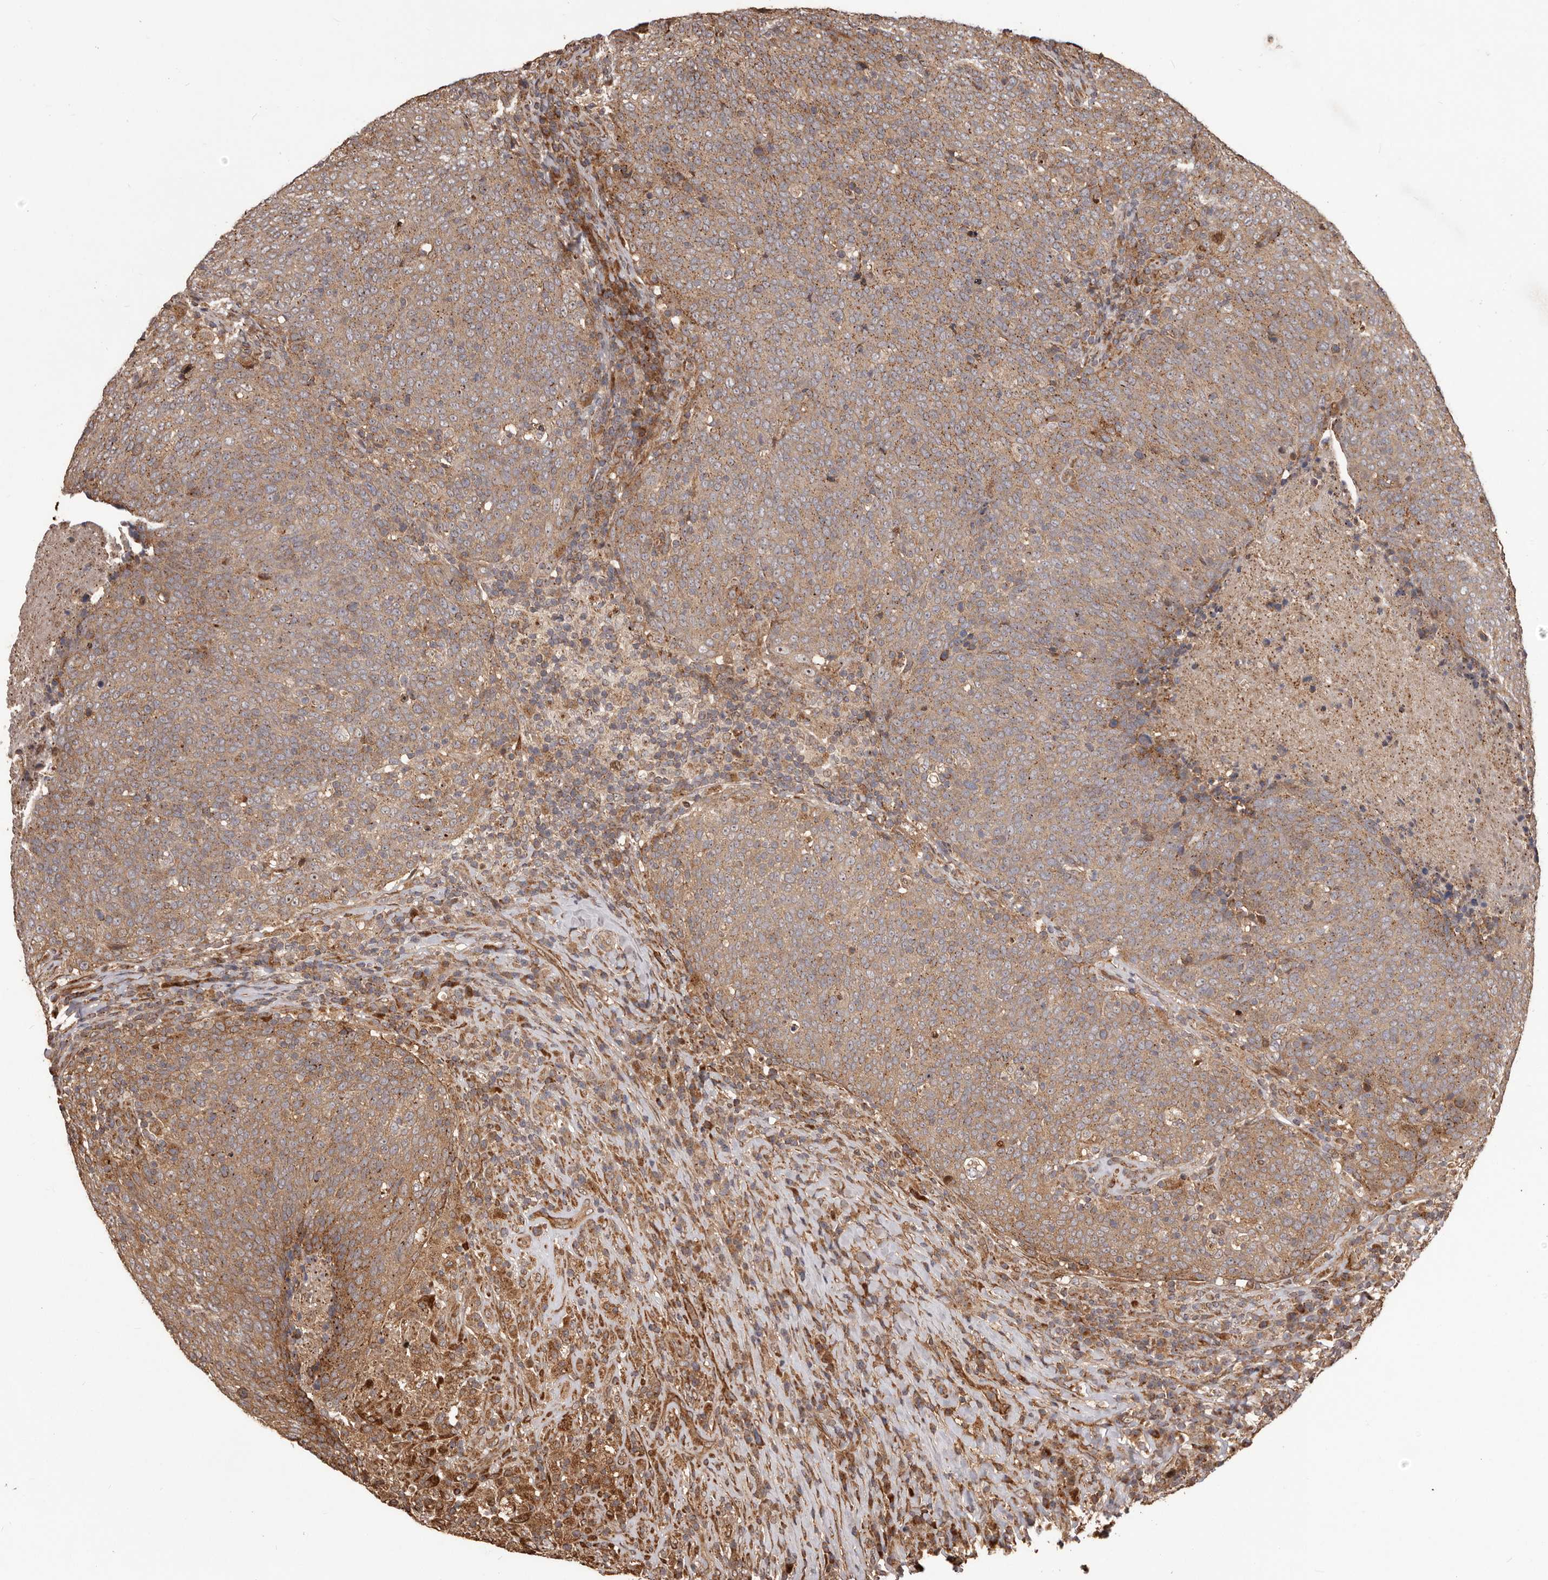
{"staining": {"intensity": "moderate", "quantity": ">75%", "location": "cytoplasmic/membranous"}, "tissue": "head and neck cancer", "cell_type": "Tumor cells", "image_type": "cancer", "snomed": [{"axis": "morphology", "description": "Squamous cell carcinoma, NOS"}, {"axis": "morphology", "description": "Squamous cell carcinoma, metastatic, NOS"}, {"axis": "topography", "description": "Lymph node"}, {"axis": "topography", "description": "Head-Neck"}], "caption": "This image demonstrates IHC staining of head and neck cancer, with medium moderate cytoplasmic/membranous staining in approximately >75% of tumor cells.", "gene": "MTO1", "patient": {"sex": "male", "age": 62}}